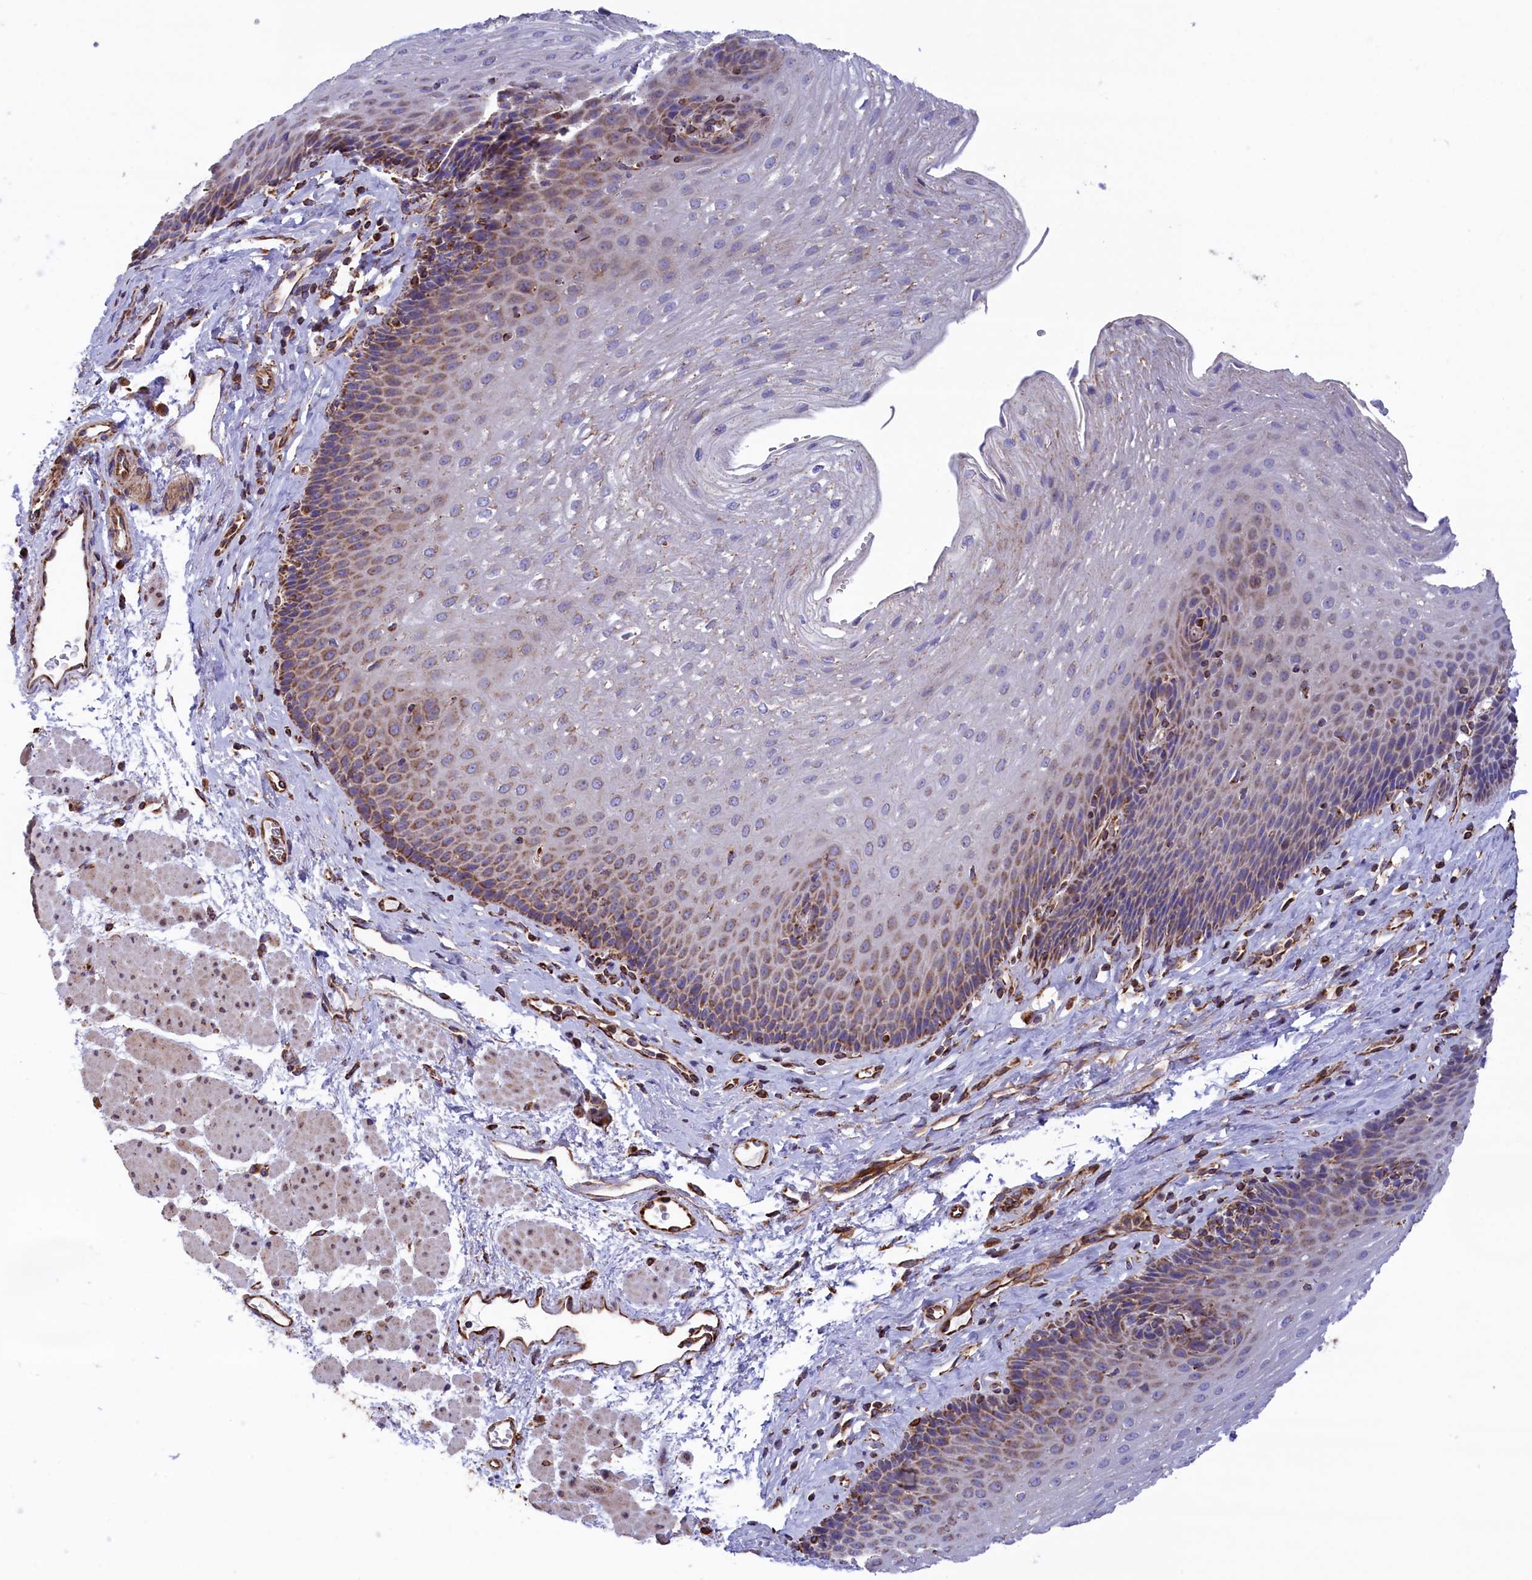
{"staining": {"intensity": "moderate", "quantity": "25%-75%", "location": "cytoplasmic/membranous"}, "tissue": "esophagus", "cell_type": "Squamous epithelial cells", "image_type": "normal", "snomed": [{"axis": "morphology", "description": "Normal tissue, NOS"}, {"axis": "topography", "description": "Esophagus"}], "caption": "About 25%-75% of squamous epithelial cells in benign esophagus reveal moderate cytoplasmic/membranous protein staining as visualized by brown immunohistochemical staining.", "gene": "GATB", "patient": {"sex": "female", "age": 66}}